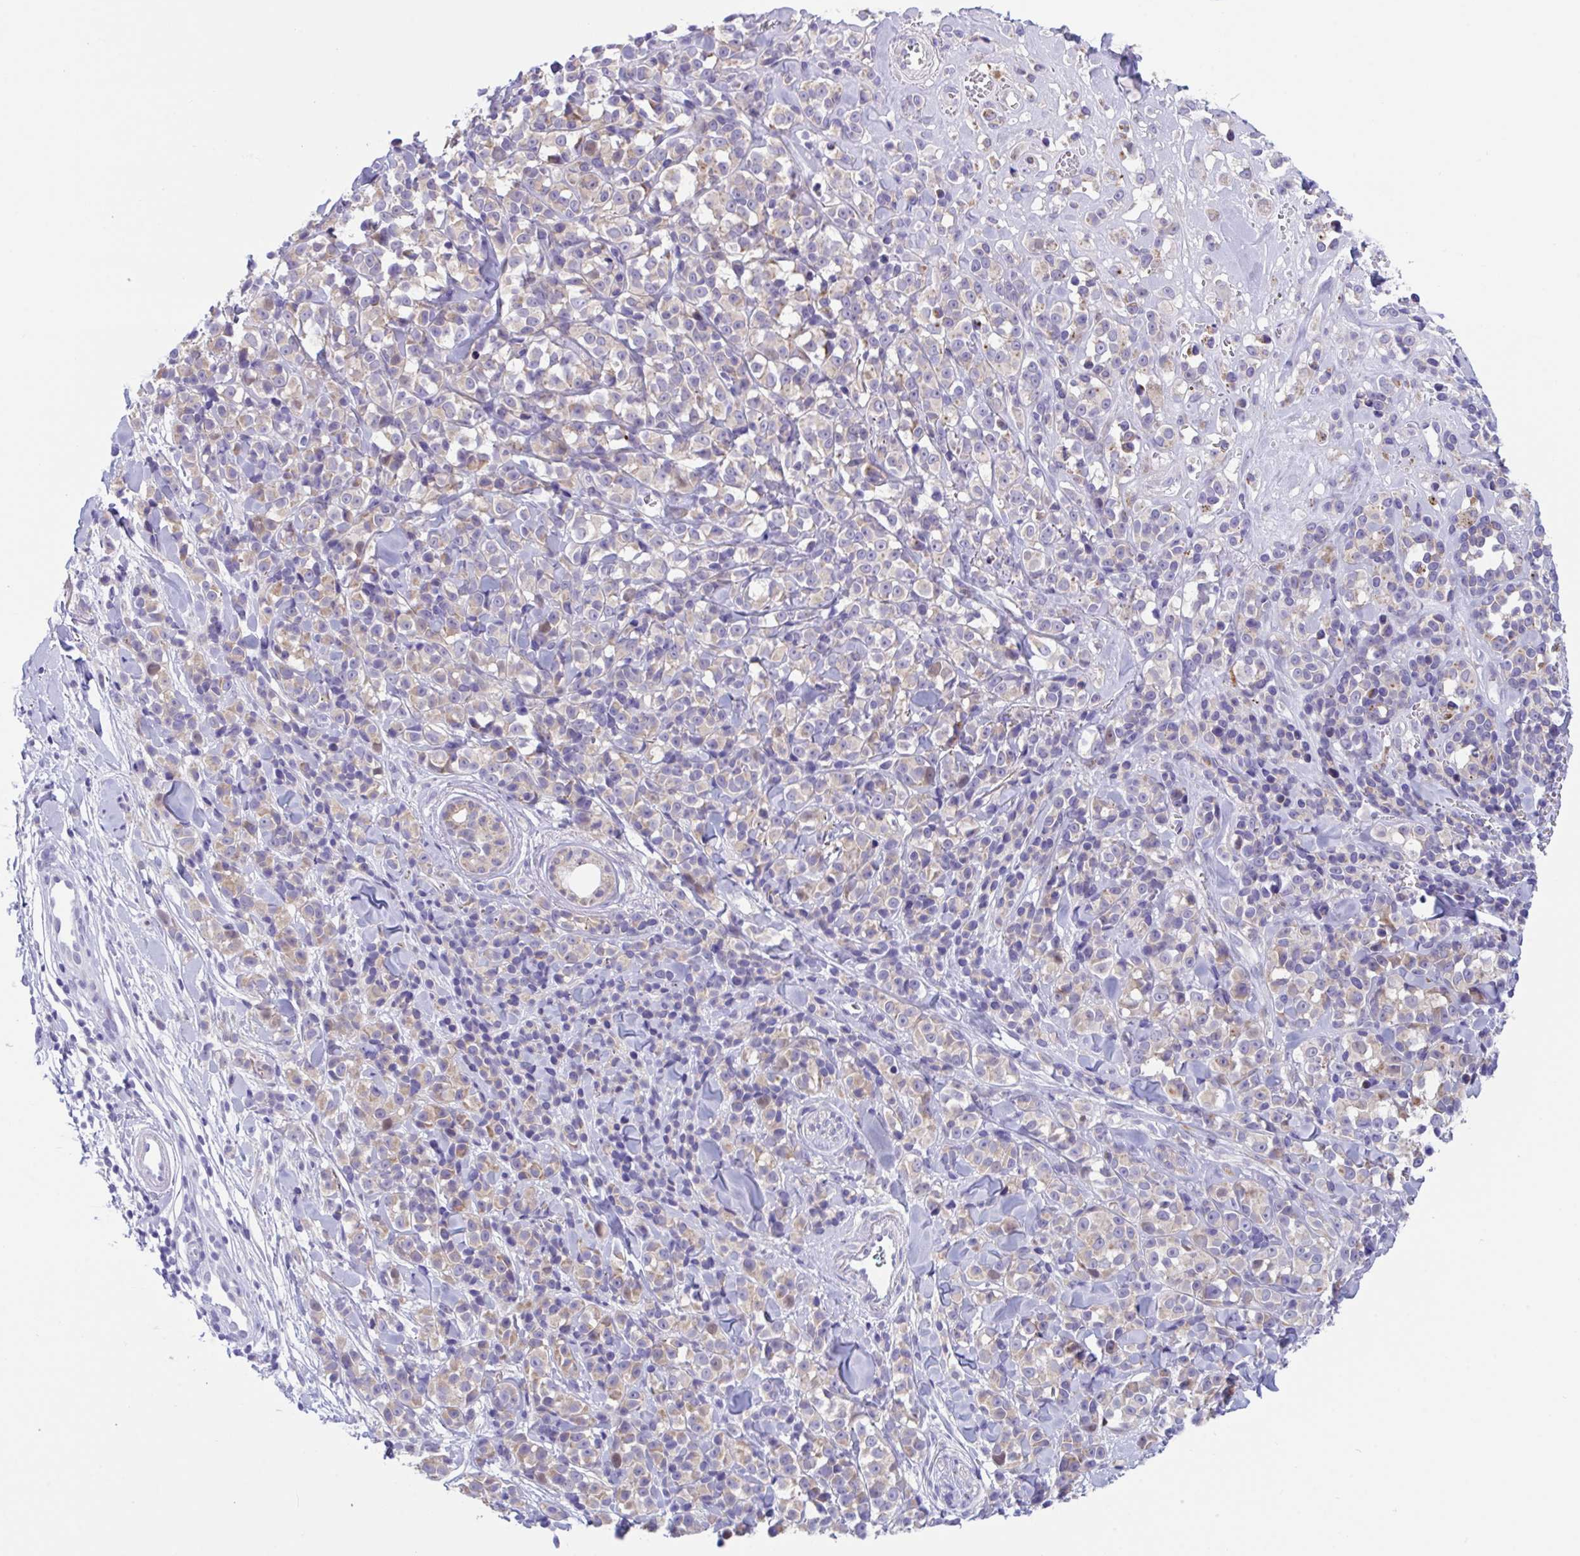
{"staining": {"intensity": "weak", "quantity": "<25%", "location": "cytoplasmic/membranous"}, "tissue": "melanoma", "cell_type": "Tumor cells", "image_type": "cancer", "snomed": [{"axis": "morphology", "description": "Malignant melanoma, NOS"}, {"axis": "topography", "description": "Skin"}], "caption": "Tumor cells are negative for protein expression in human melanoma.", "gene": "DTX3", "patient": {"sex": "male", "age": 85}}